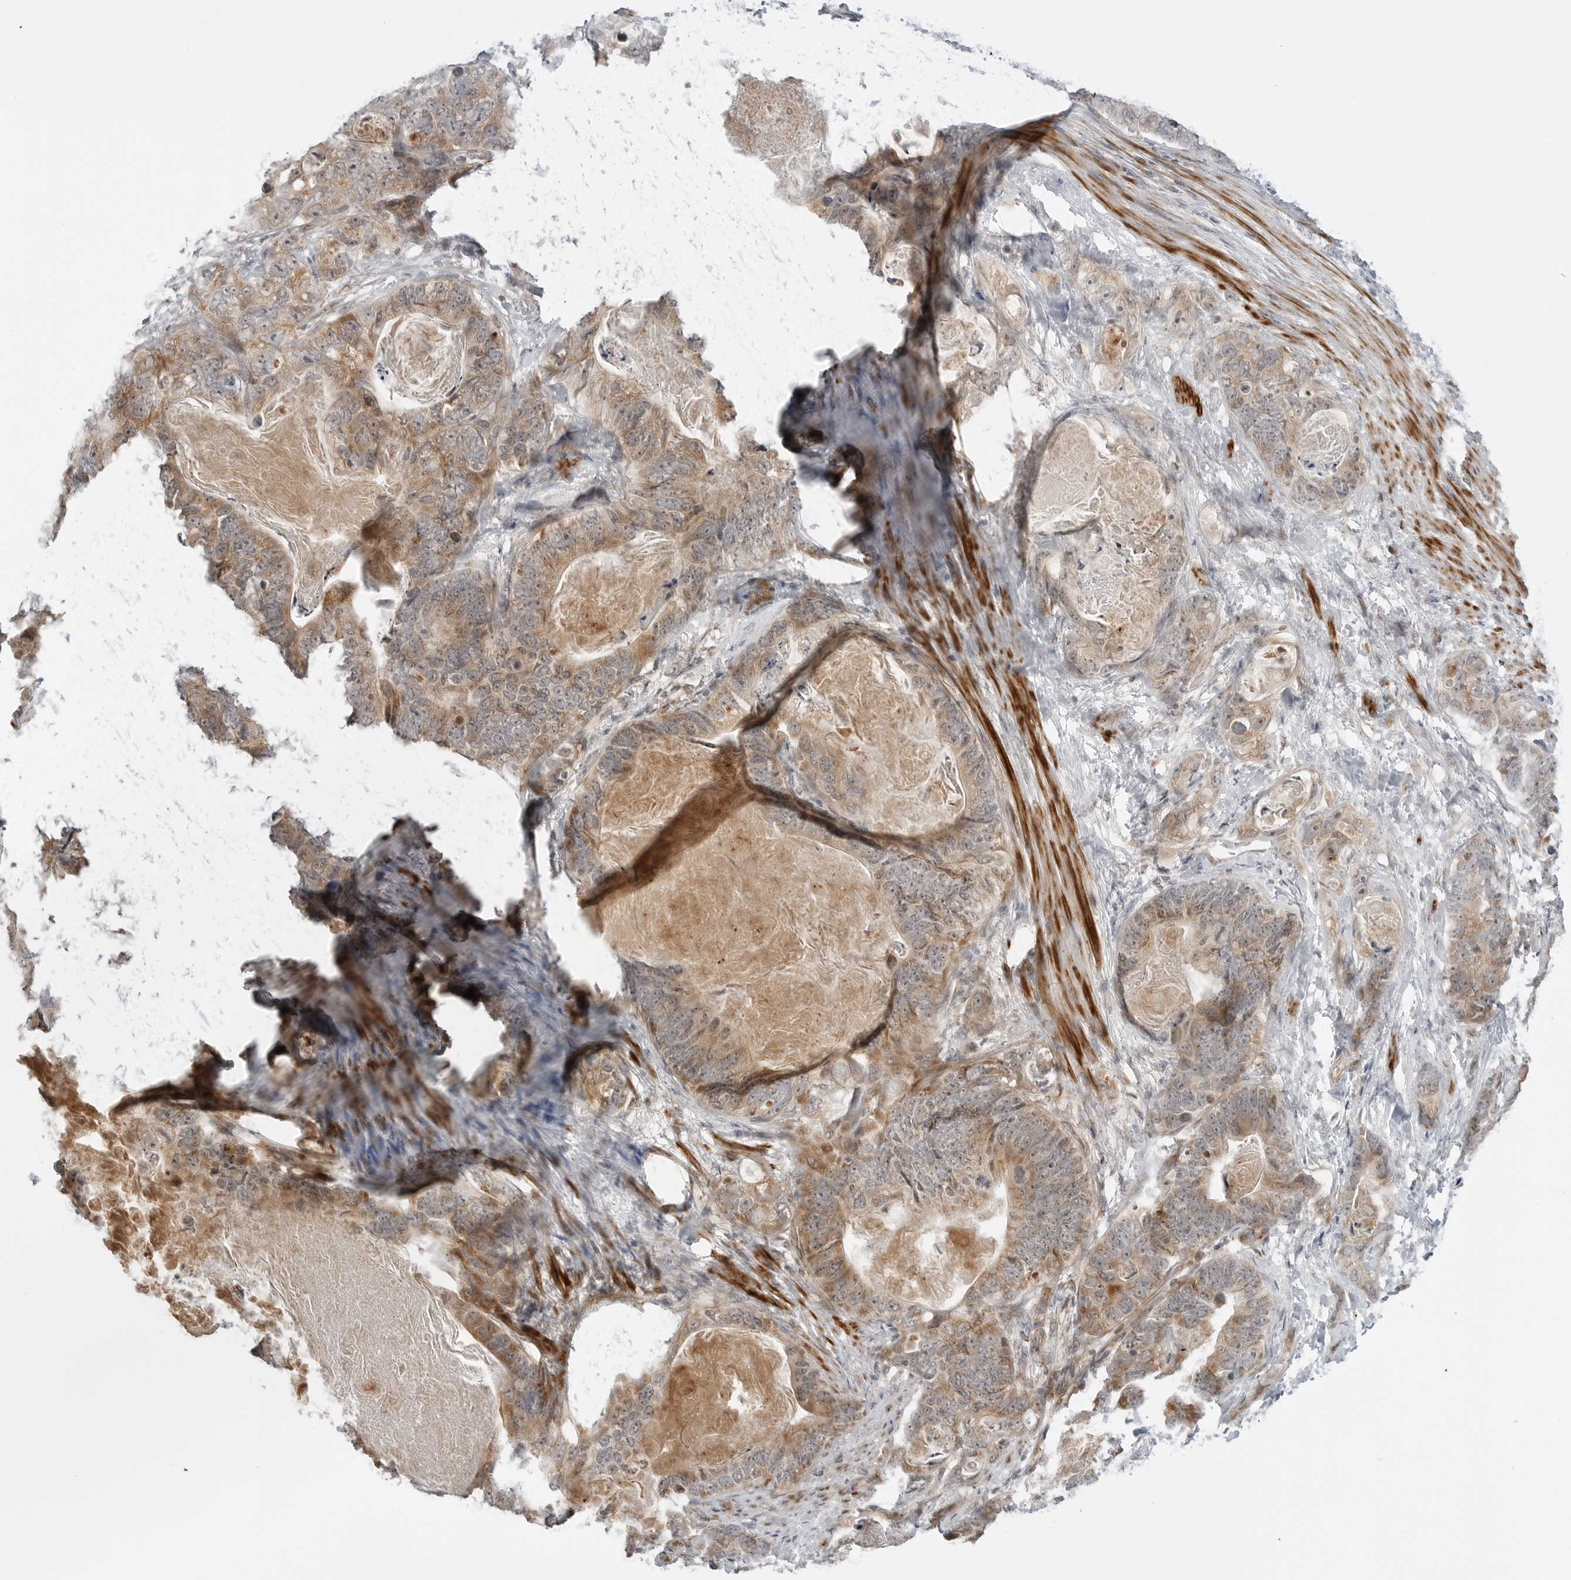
{"staining": {"intensity": "moderate", "quantity": ">75%", "location": "cytoplasmic/membranous"}, "tissue": "stomach cancer", "cell_type": "Tumor cells", "image_type": "cancer", "snomed": [{"axis": "morphology", "description": "Normal tissue, NOS"}, {"axis": "morphology", "description": "Adenocarcinoma, NOS"}, {"axis": "topography", "description": "Stomach"}], "caption": "Adenocarcinoma (stomach) stained for a protein exhibits moderate cytoplasmic/membranous positivity in tumor cells.", "gene": "PEX2", "patient": {"sex": "female", "age": 89}}